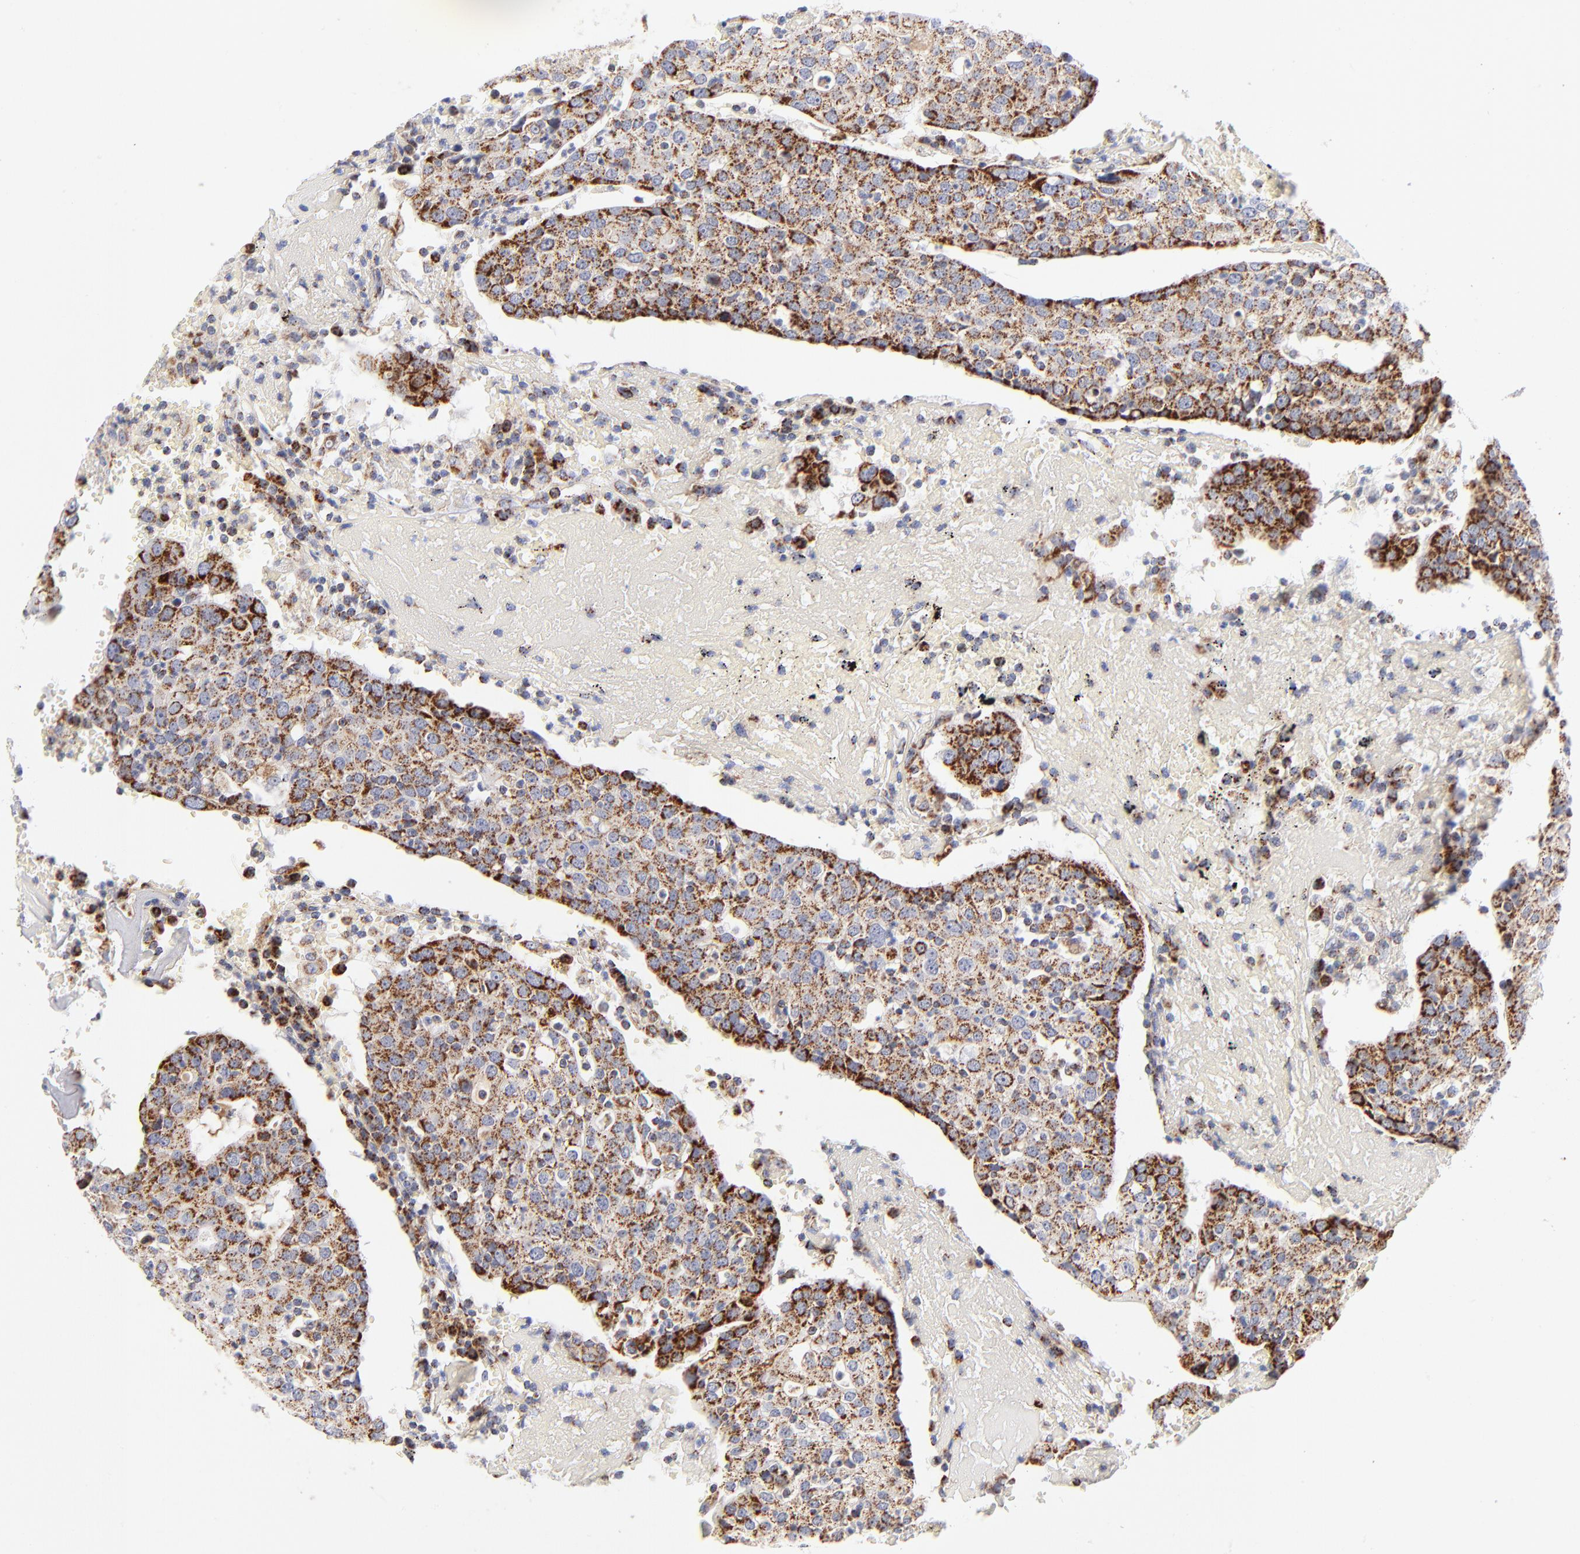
{"staining": {"intensity": "strong", "quantity": ">75%", "location": "cytoplasmic/membranous"}, "tissue": "head and neck cancer", "cell_type": "Tumor cells", "image_type": "cancer", "snomed": [{"axis": "morphology", "description": "Adenocarcinoma, NOS"}, {"axis": "topography", "description": "Salivary gland"}, {"axis": "topography", "description": "Head-Neck"}], "caption": "Human adenocarcinoma (head and neck) stained with a brown dye shows strong cytoplasmic/membranous positive positivity in about >75% of tumor cells.", "gene": "DLAT", "patient": {"sex": "female", "age": 65}}